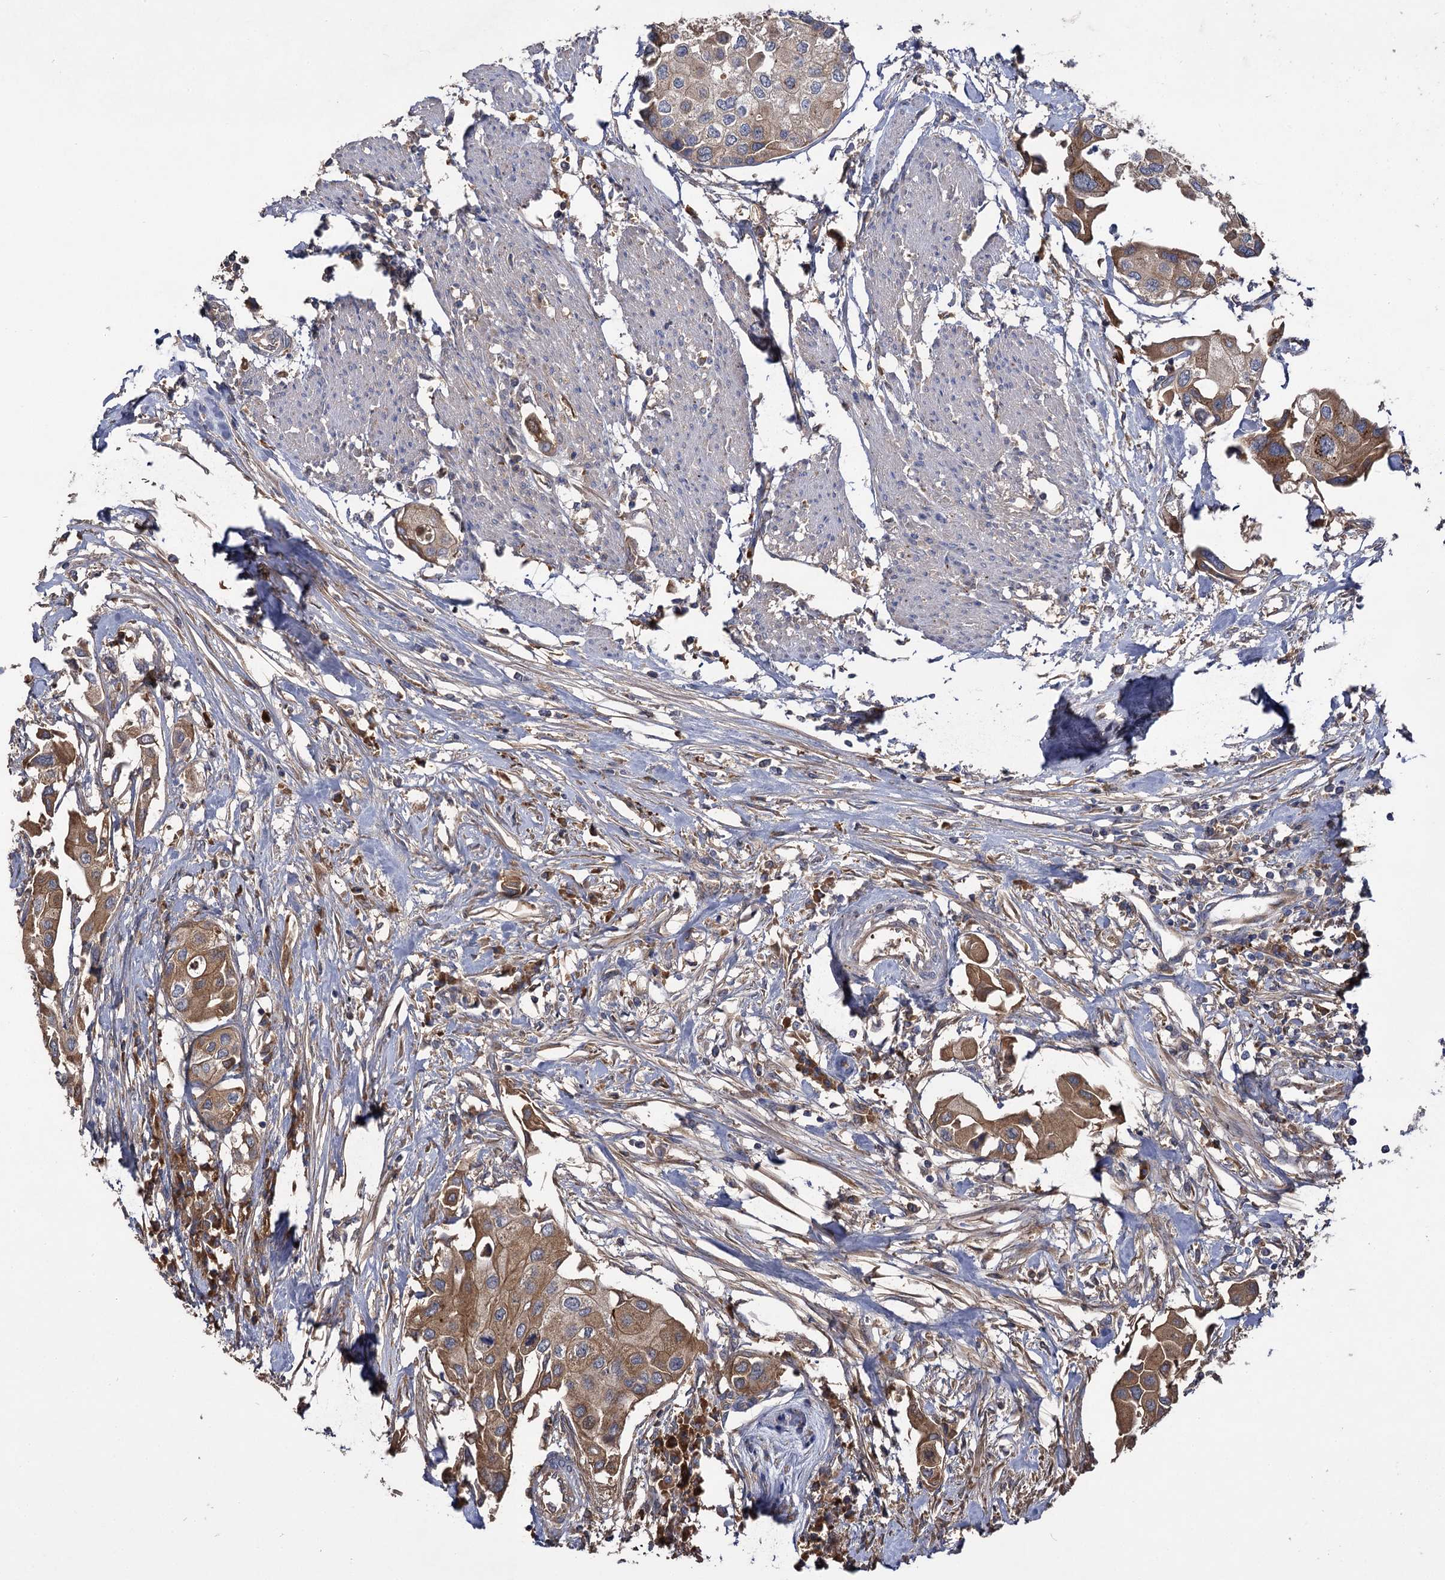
{"staining": {"intensity": "moderate", "quantity": "25%-75%", "location": "cytoplasmic/membranous"}, "tissue": "urothelial cancer", "cell_type": "Tumor cells", "image_type": "cancer", "snomed": [{"axis": "morphology", "description": "Urothelial carcinoma, High grade"}, {"axis": "topography", "description": "Urinary bladder"}], "caption": "An image of human urothelial cancer stained for a protein reveals moderate cytoplasmic/membranous brown staining in tumor cells. The staining was performed using DAB to visualize the protein expression in brown, while the nuclei were stained in blue with hematoxylin (Magnification: 20x).", "gene": "USP50", "patient": {"sex": "male", "age": 64}}